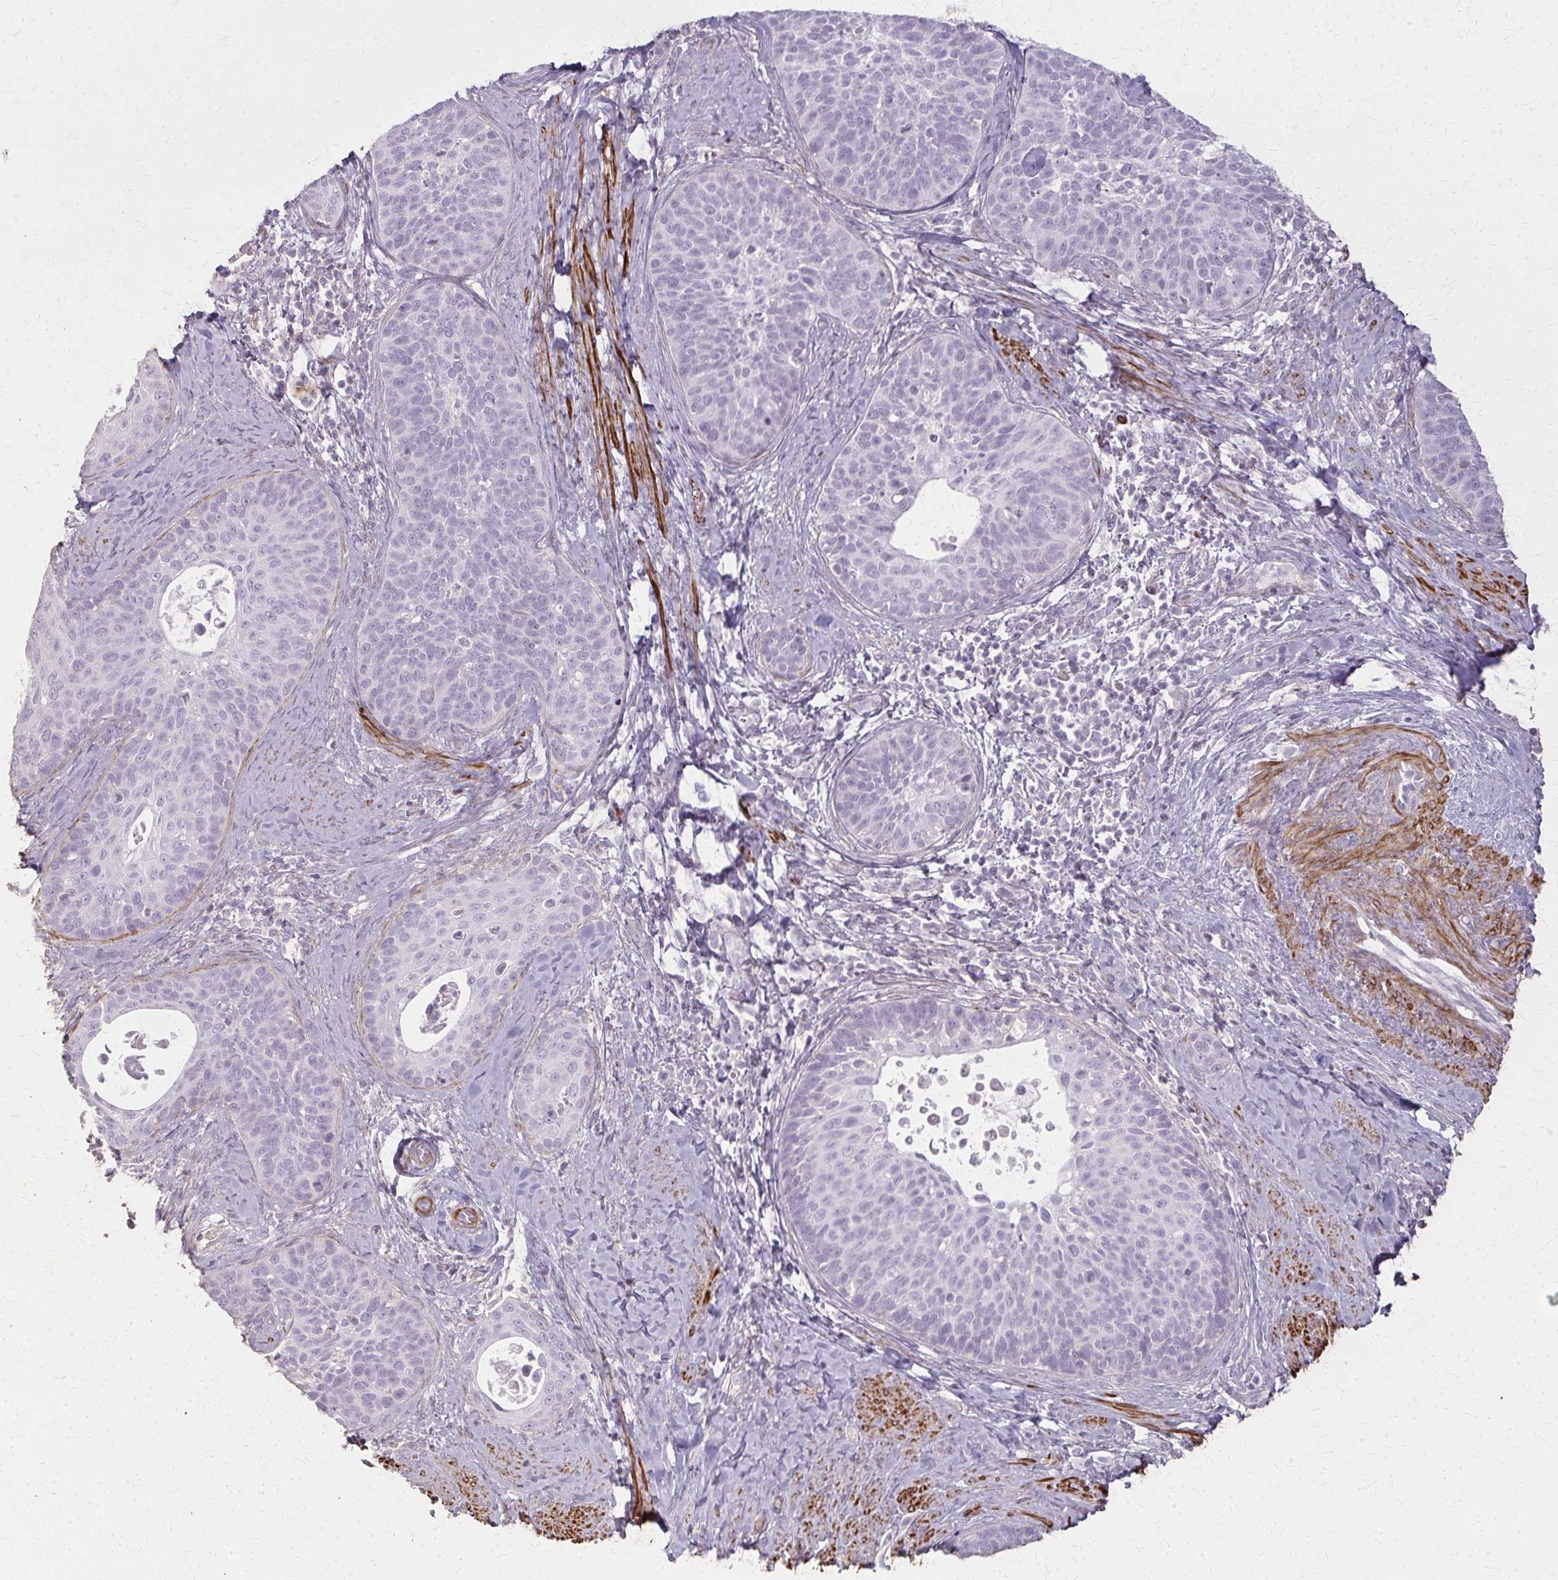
{"staining": {"intensity": "negative", "quantity": "none", "location": "none"}, "tissue": "cervical cancer", "cell_type": "Tumor cells", "image_type": "cancer", "snomed": [{"axis": "morphology", "description": "Squamous cell carcinoma, NOS"}, {"axis": "topography", "description": "Cervix"}], "caption": "Histopathology image shows no significant protein staining in tumor cells of squamous cell carcinoma (cervical). (Stains: DAB immunohistochemistry (IHC) with hematoxylin counter stain, Microscopy: brightfield microscopy at high magnification).", "gene": "TENM4", "patient": {"sex": "female", "age": 69}}